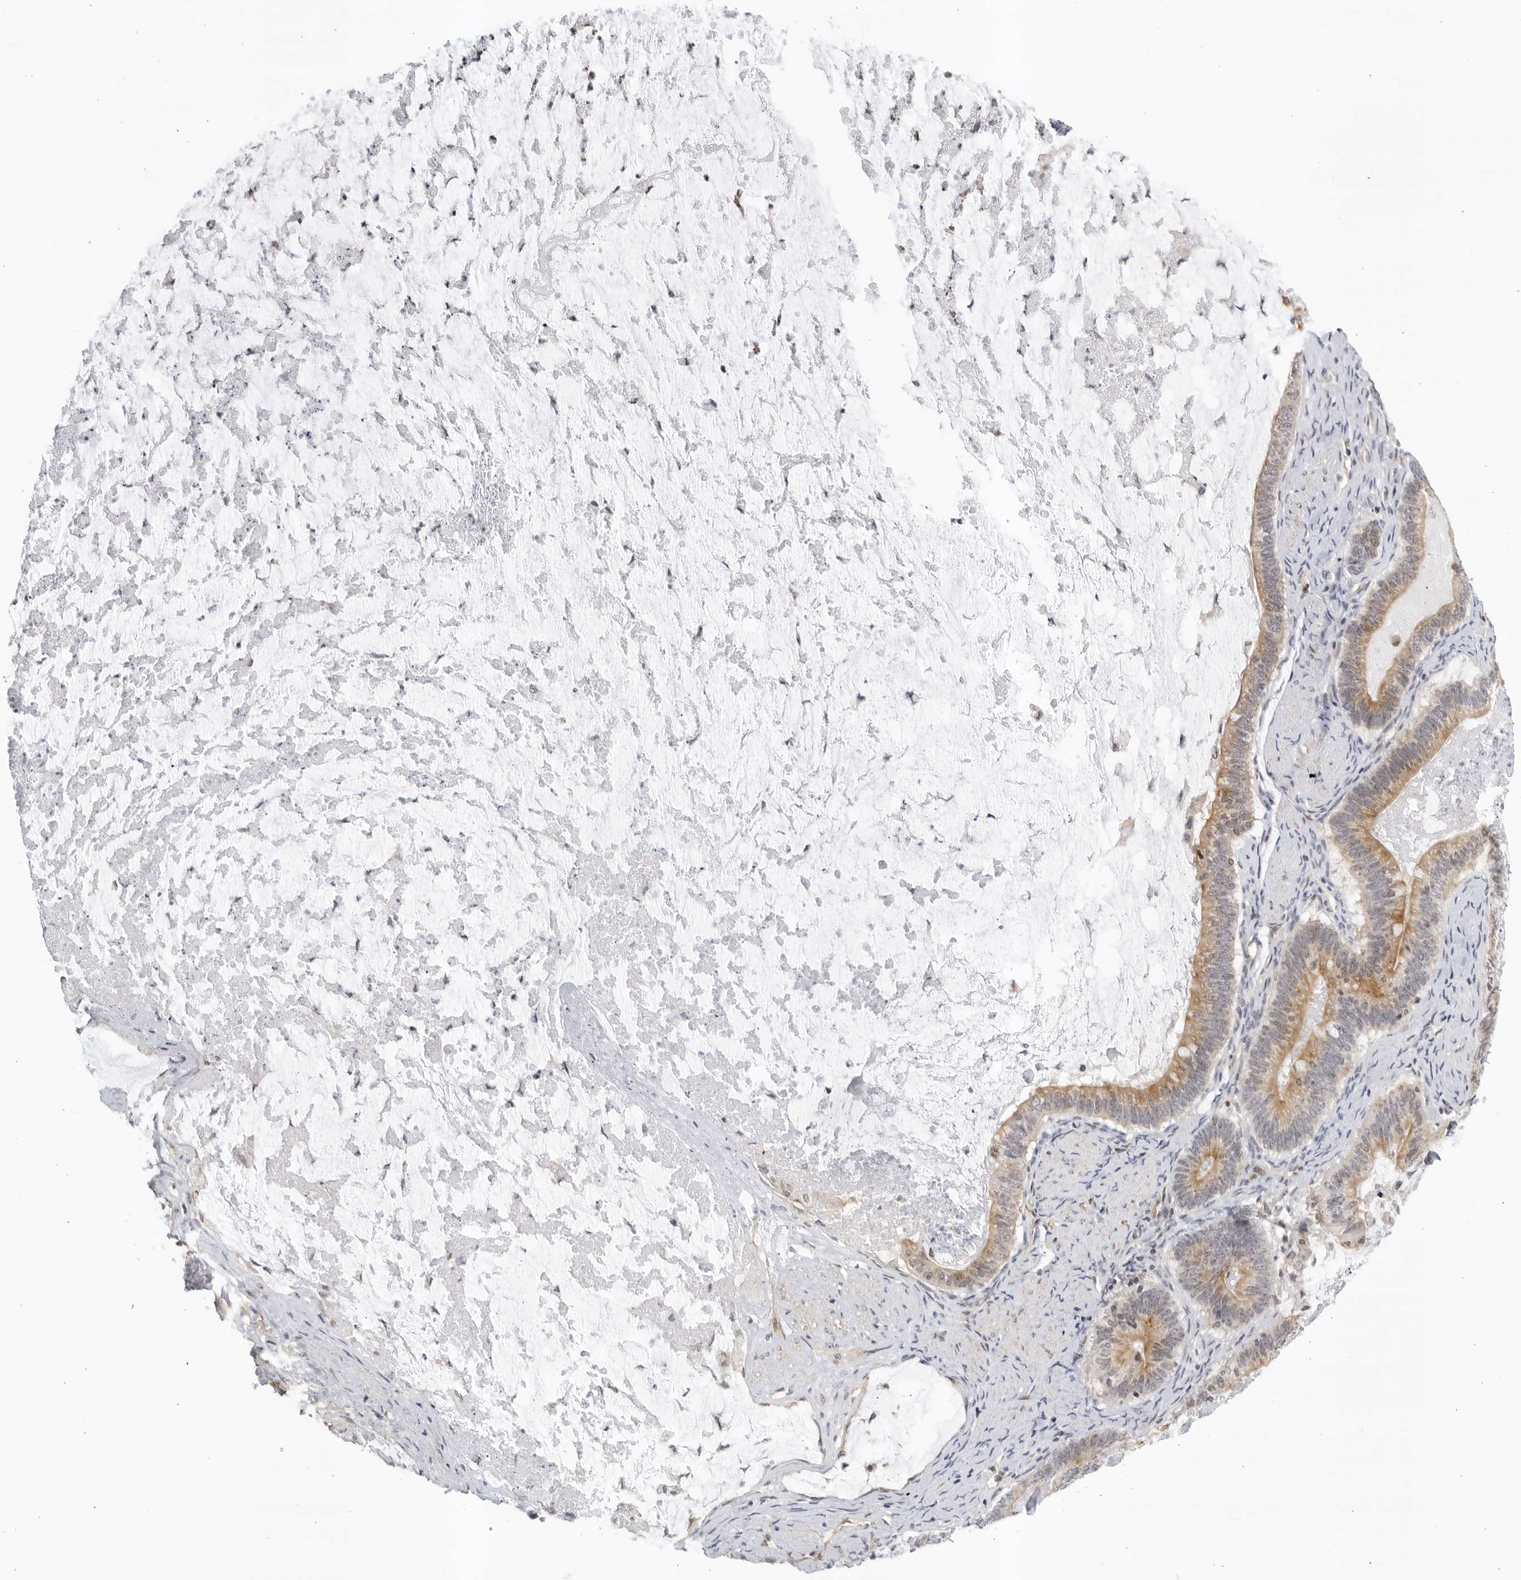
{"staining": {"intensity": "moderate", "quantity": ">75%", "location": "cytoplasmic/membranous"}, "tissue": "ovarian cancer", "cell_type": "Tumor cells", "image_type": "cancer", "snomed": [{"axis": "morphology", "description": "Cystadenocarcinoma, mucinous, NOS"}, {"axis": "topography", "description": "Ovary"}], "caption": "Ovarian mucinous cystadenocarcinoma tissue demonstrates moderate cytoplasmic/membranous staining in approximately >75% of tumor cells", "gene": "SERTAD4", "patient": {"sex": "female", "age": 61}}